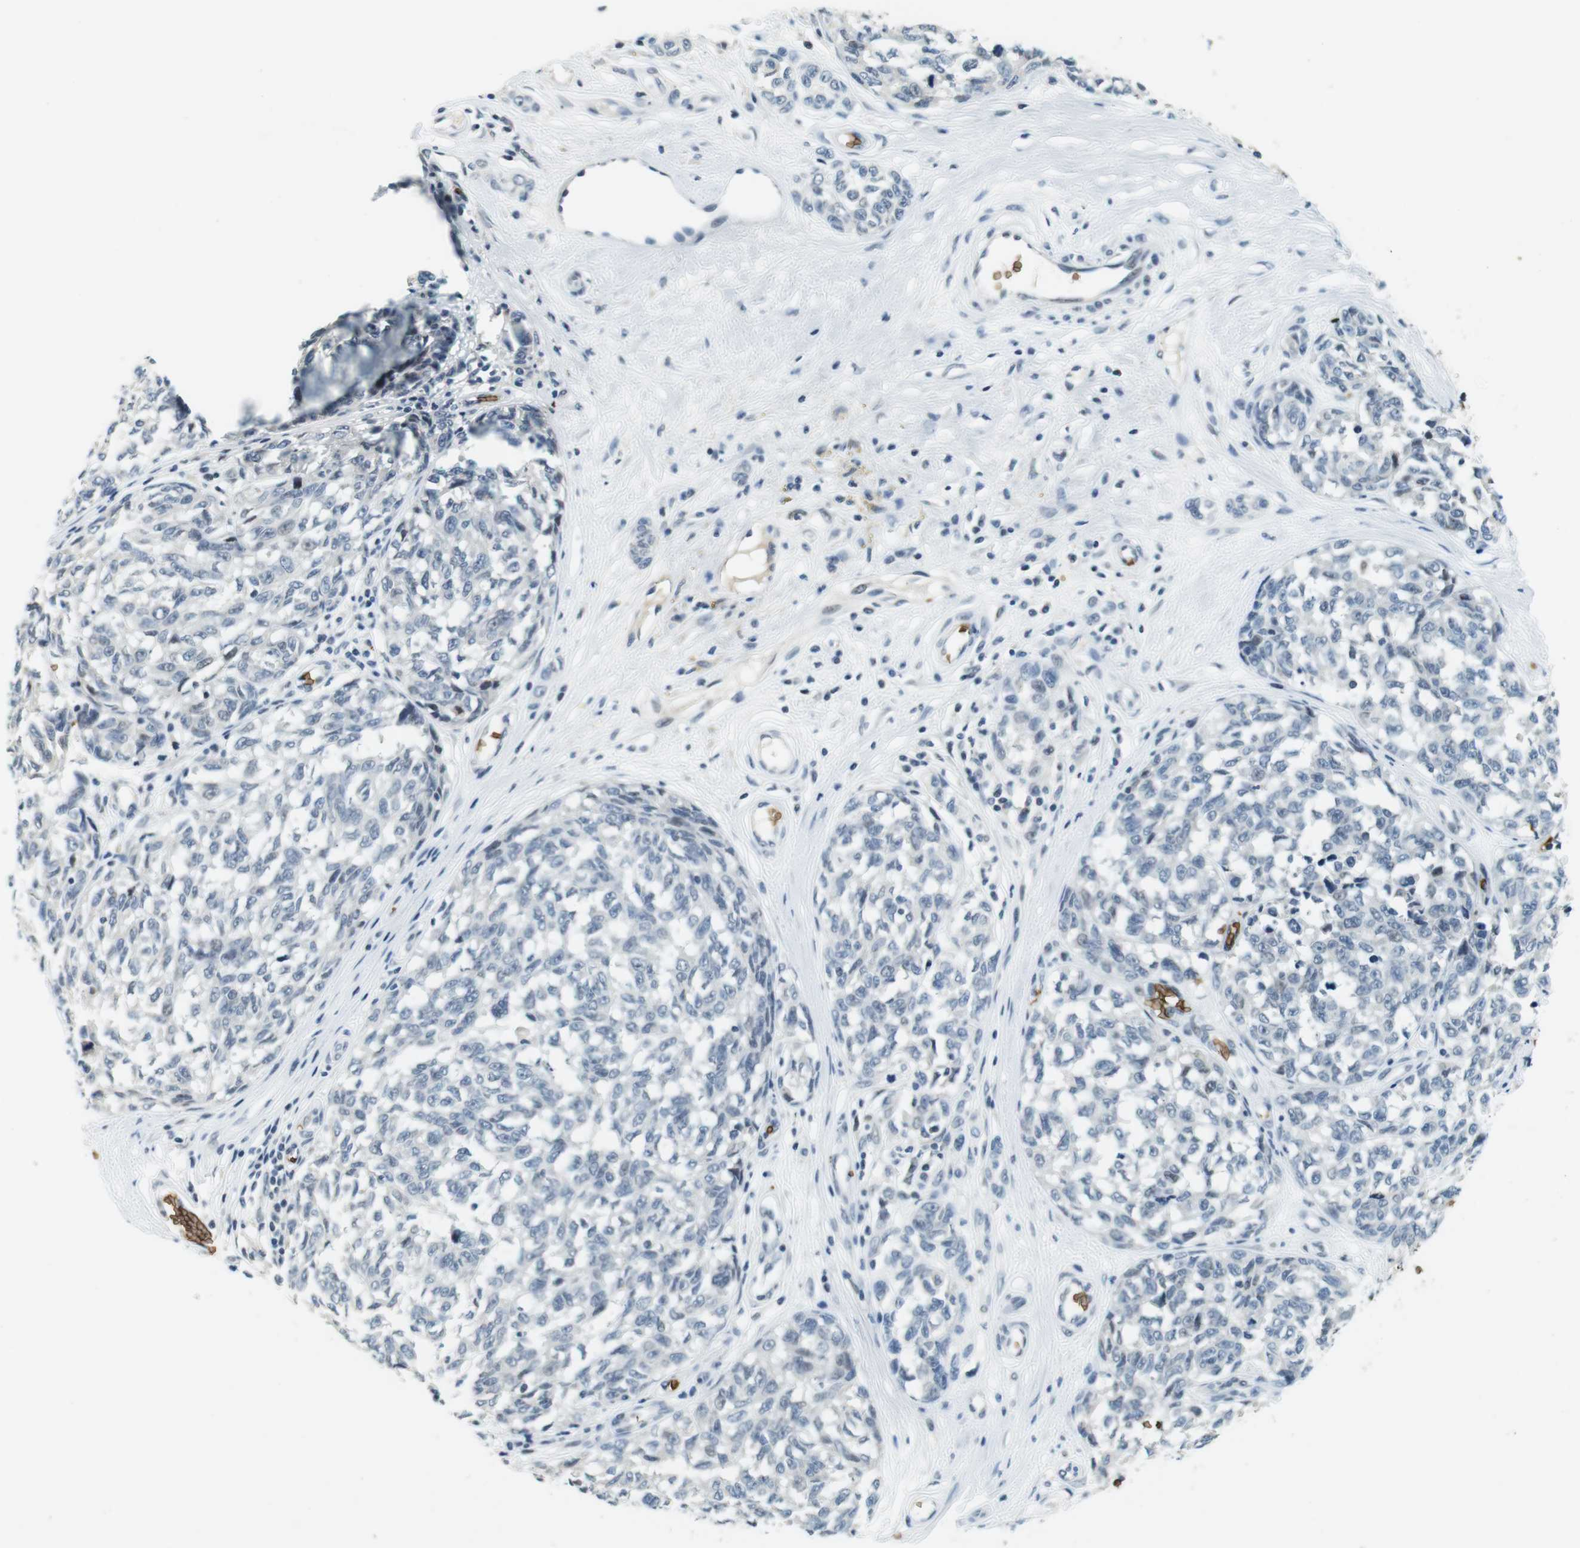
{"staining": {"intensity": "negative", "quantity": "none", "location": "none"}, "tissue": "melanoma", "cell_type": "Tumor cells", "image_type": "cancer", "snomed": [{"axis": "morphology", "description": "Malignant melanoma, NOS"}, {"axis": "topography", "description": "Skin"}], "caption": "Tumor cells show no significant protein positivity in melanoma.", "gene": "SLC4A1", "patient": {"sex": "female", "age": 64}}